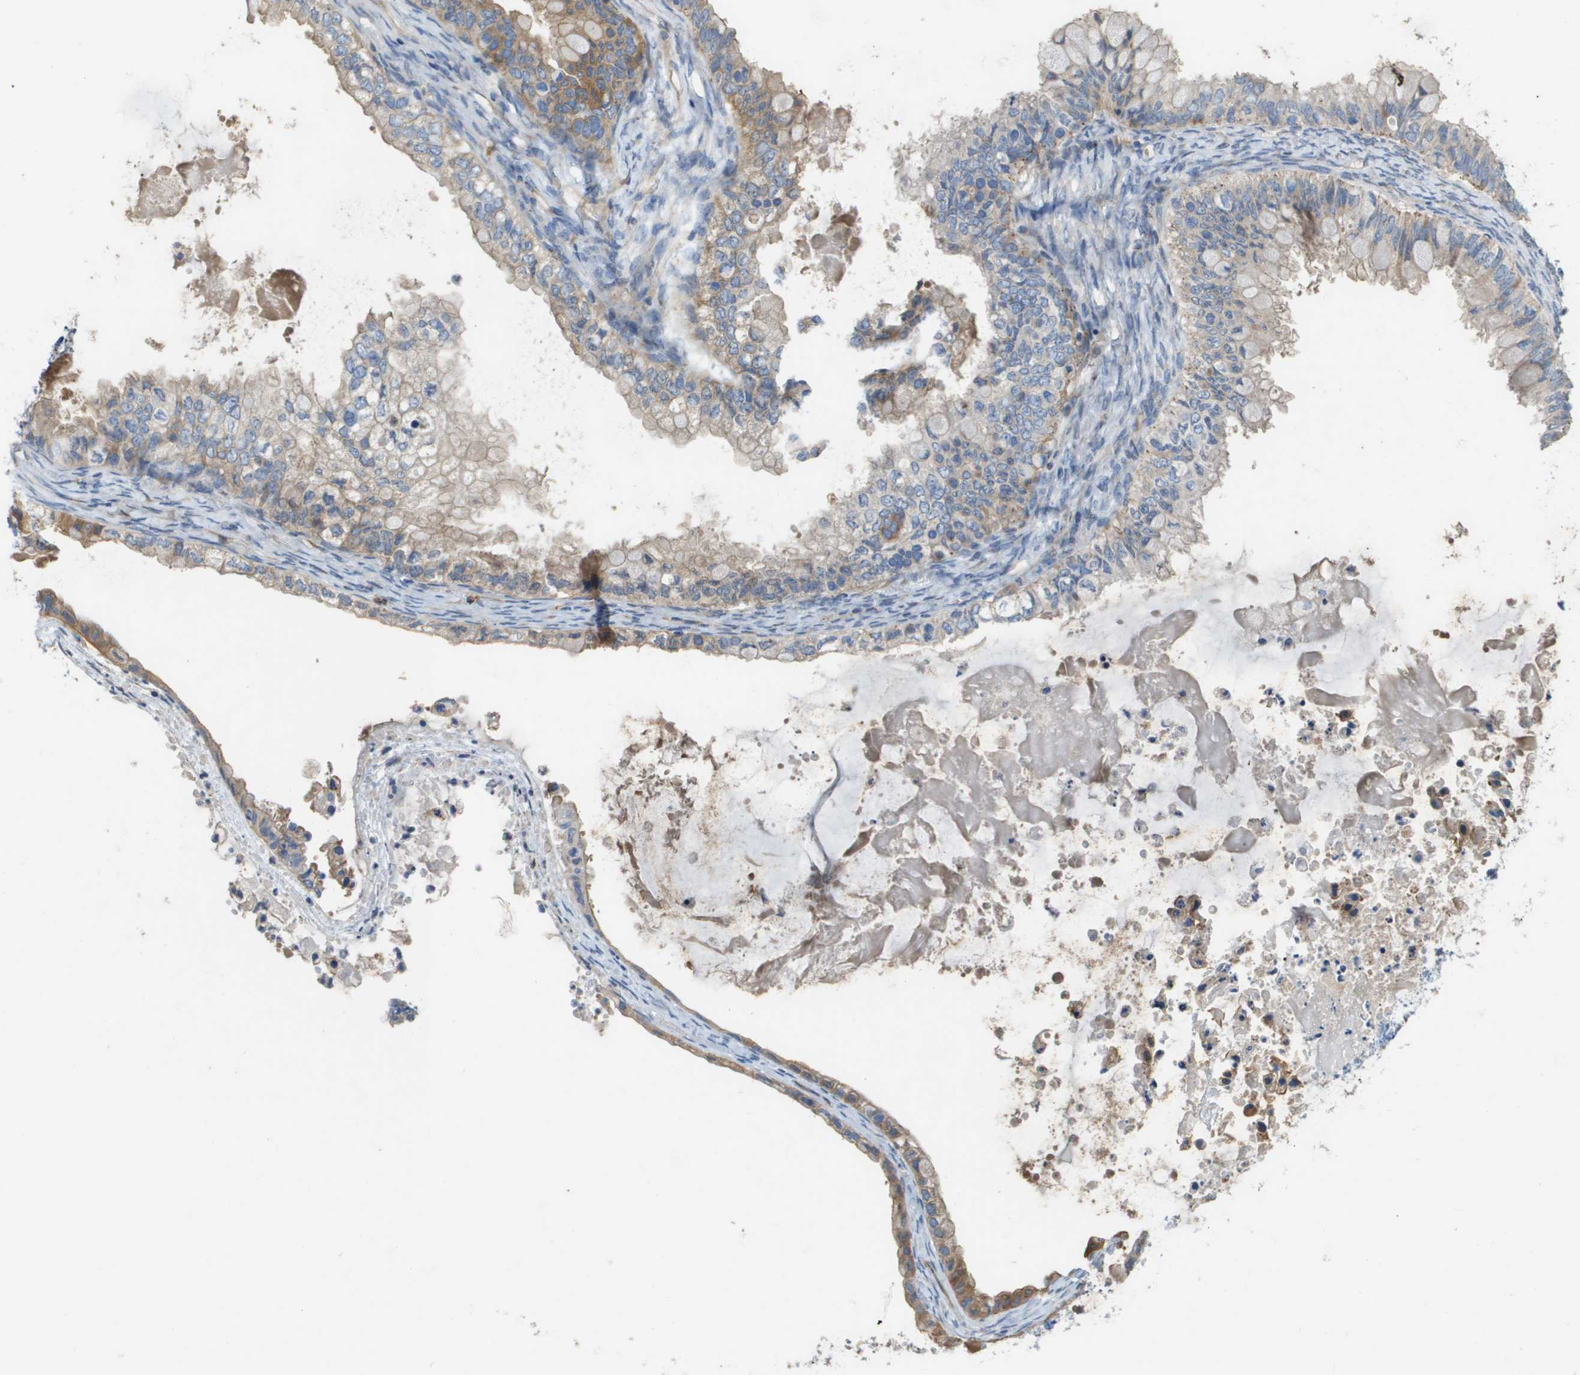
{"staining": {"intensity": "weak", "quantity": "25%-75%", "location": "cytoplasmic/membranous"}, "tissue": "ovarian cancer", "cell_type": "Tumor cells", "image_type": "cancer", "snomed": [{"axis": "morphology", "description": "Cystadenocarcinoma, mucinous, NOS"}, {"axis": "topography", "description": "Ovary"}], "caption": "Ovarian cancer (mucinous cystadenocarcinoma) stained with a brown dye shows weak cytoplasmic/membranous positive positivity in approximately 25%-75% of tumor cells.", "gene": "CASP10", "patient": {"sex": "female", "age": 80}}